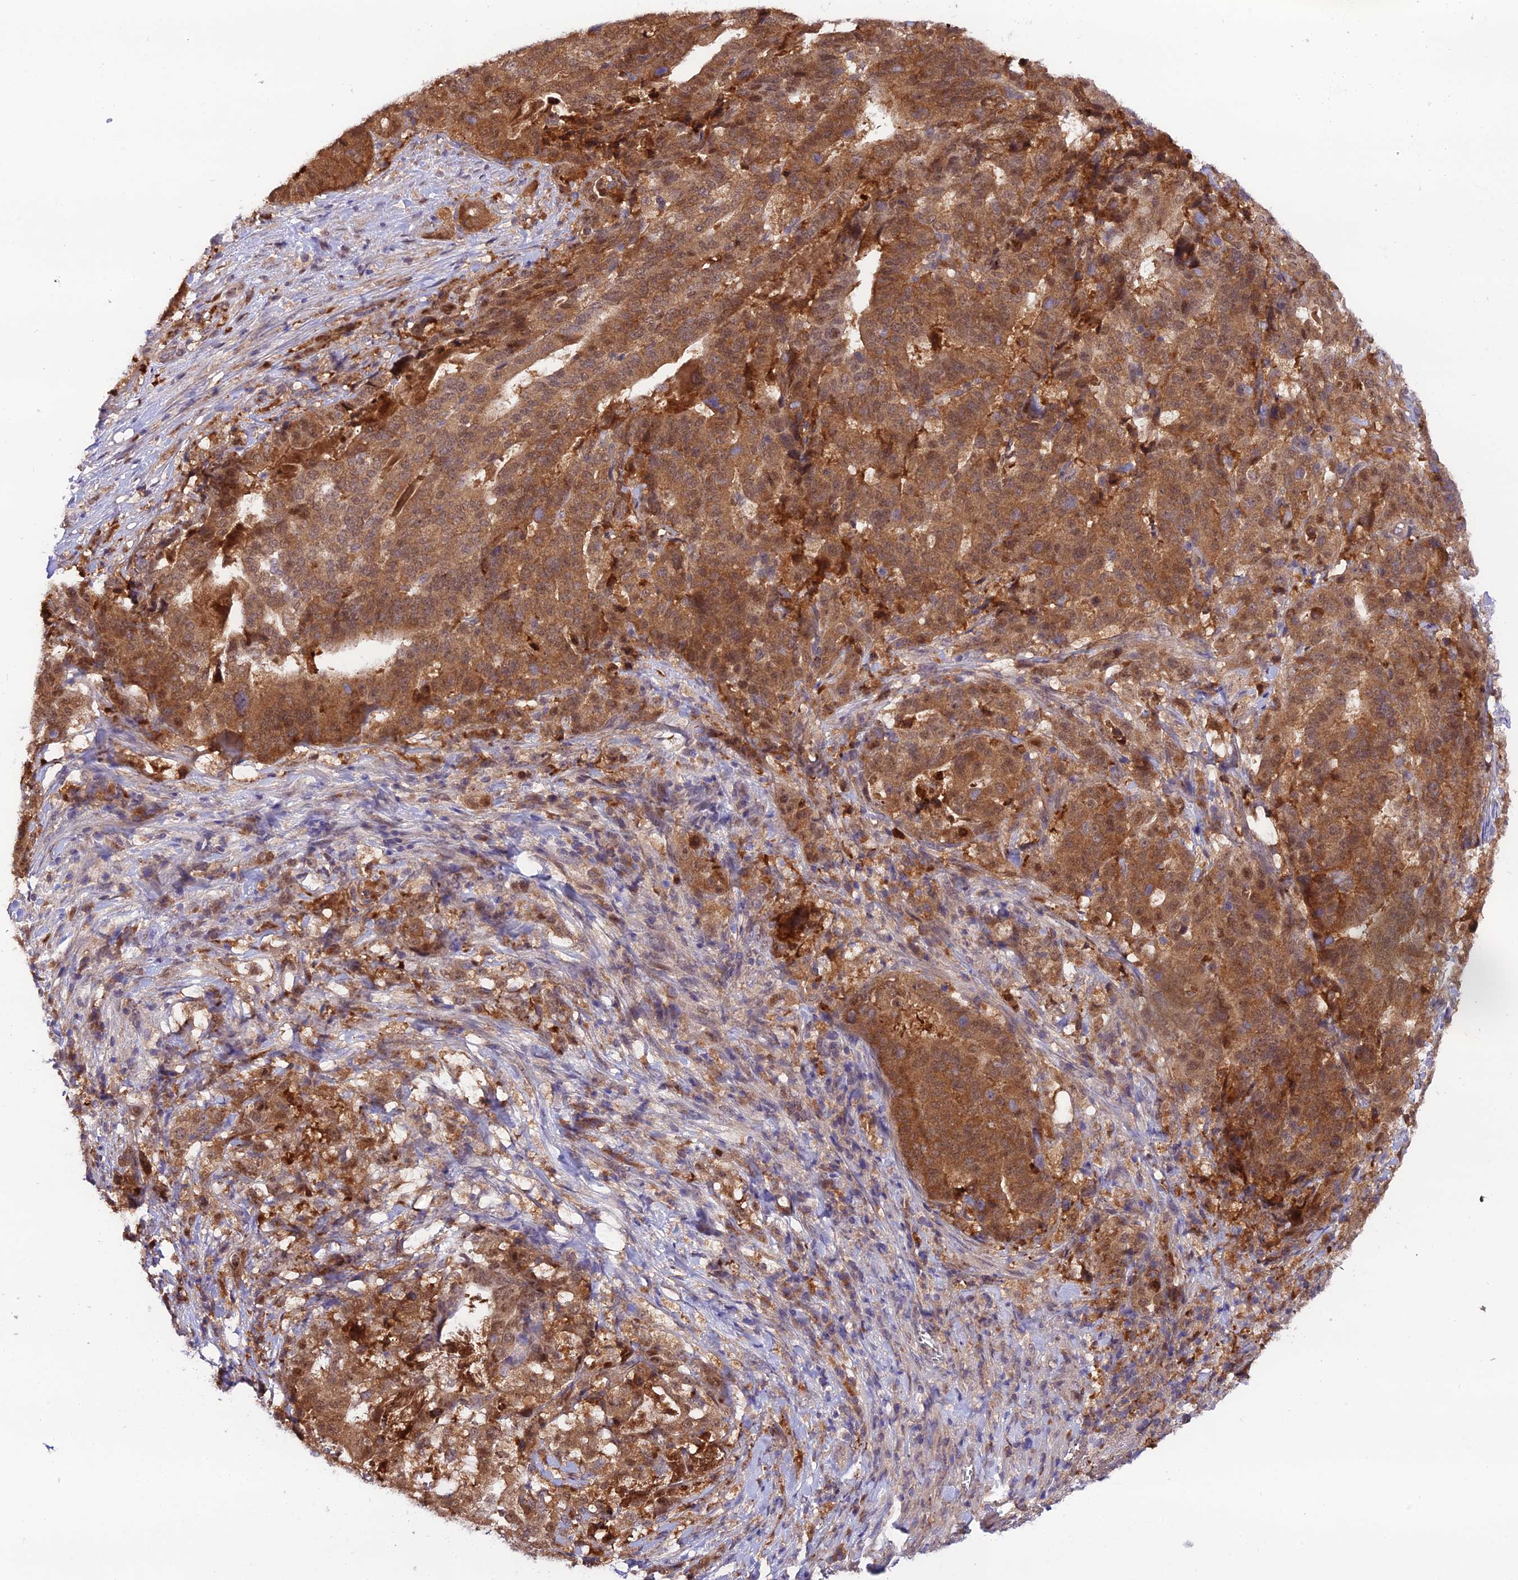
{"staining": {"intensity": "moderate", "quantity": ">75%", "location": "cytoplasmic/membranous,nuclear"}, "tissue": "stomach cancer", "cell_type": "Tumor cells", "image_type": "cancer", "snomed": [{"axis": "morphology", "description": "Adenocarcinoma, NOS"}, {"axis": "topography", "description": "Stomach"}], "caption": "Immunohistochemistry (IHC) (DAB) staining of adenocarcinoma (stomach) exhibits moderate cytoplasmic/membranous and nuclear protein expression in approximately >75% of tumor cells. (brown staining indicates protein expression, while blue staining denotes nuclei).", "gene": "TRIM40", "patient": {"sex": "male", "age": 48}}